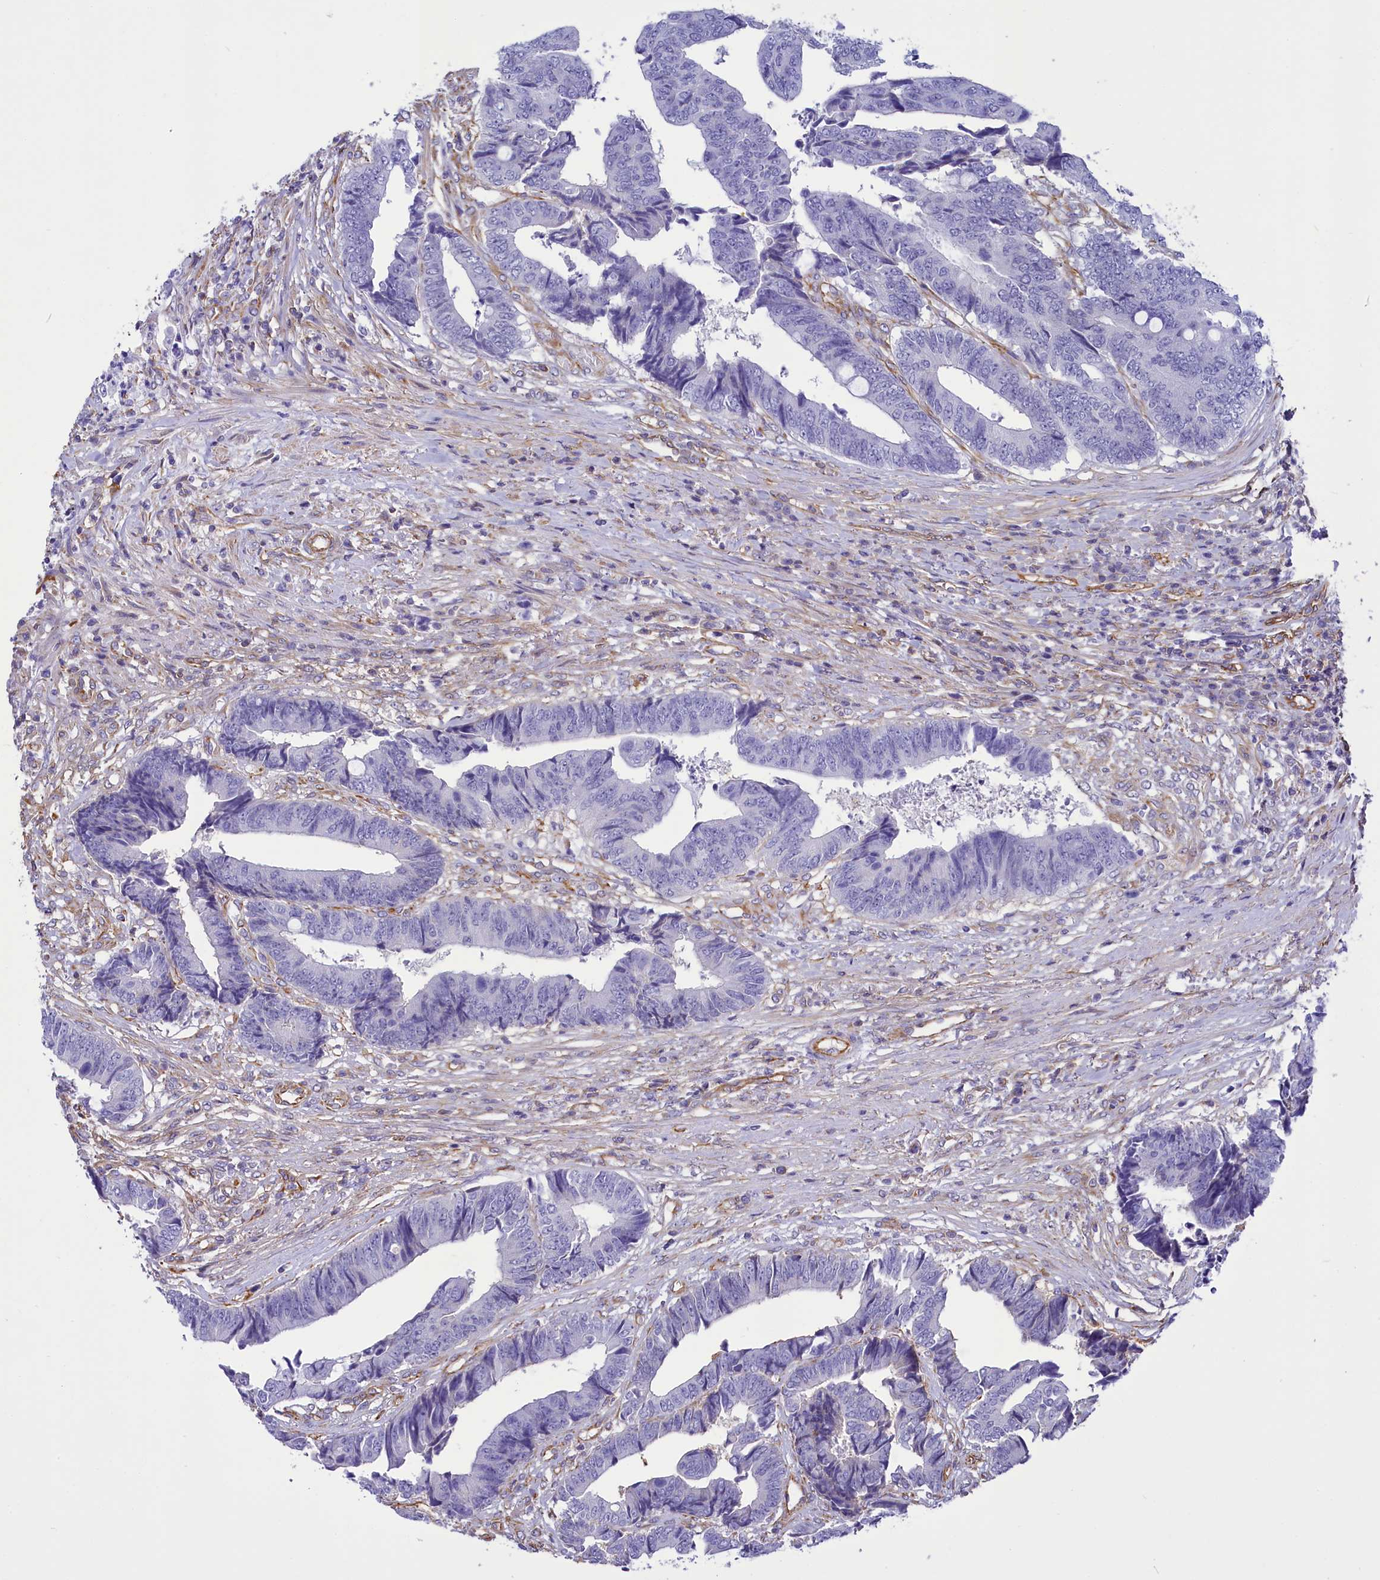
{"staining": {"intensity": "negative", "quantity": "none", "location": "none"}, "tissue": "colorectal cancer", "cell_type": "Tumor cells", "image_type": "cancer", "snomed": [{"axis": "morphology", "description": "Adenocarcinoma, NOS"}, {"axis": "topography", "description": "Rectum"}], "caption": "An immunohistochemistry (IHC) micrograph of colorectal cancer is shown. There is no staining in tumor cells of colorectal cancer. Nuclei are stained in blue.", "gene": "CD99", "patient": {"sex": "male", "age": 84}}